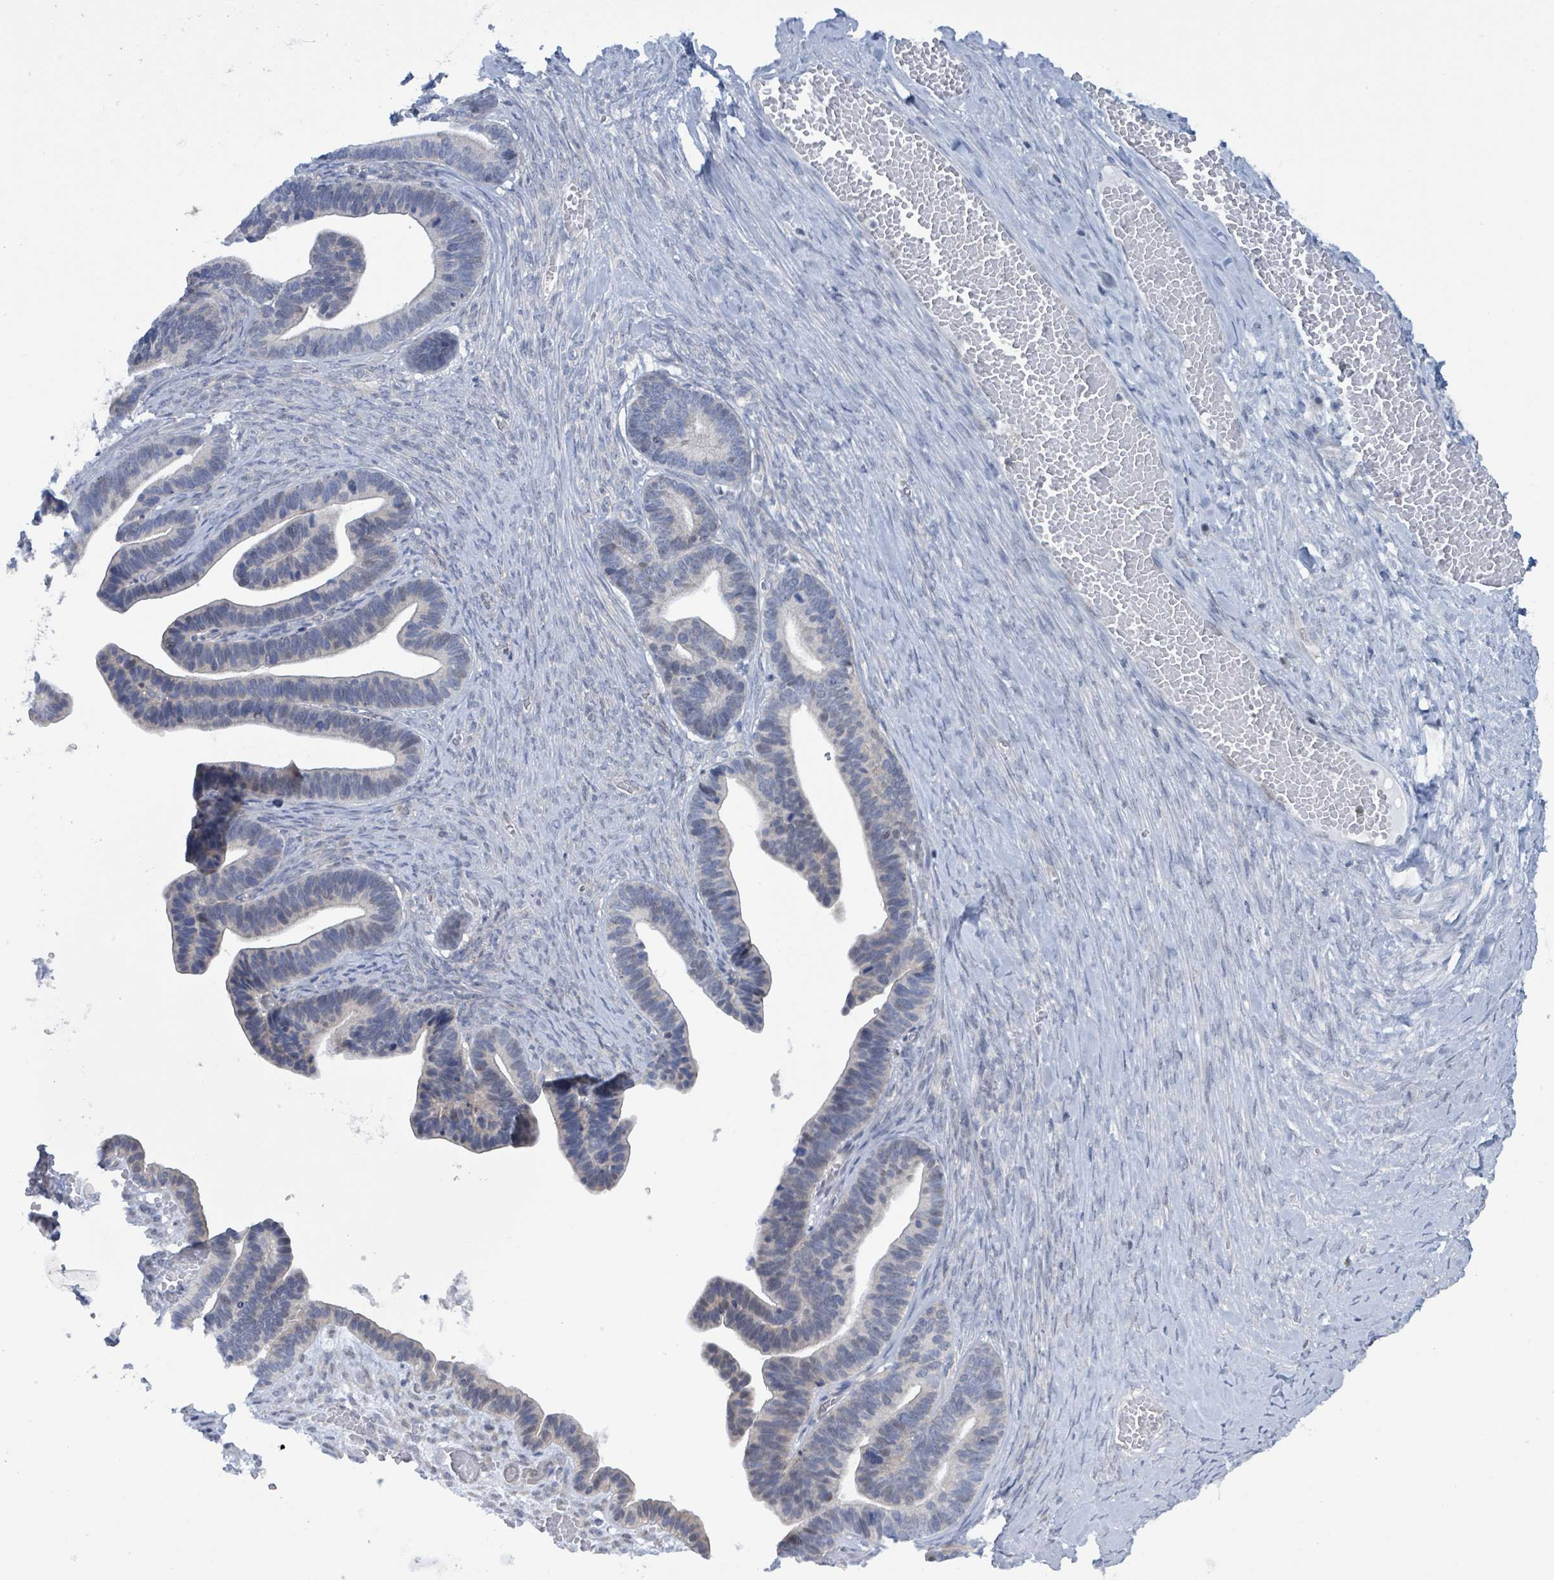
{"staining": {"intensity": "negative", "quantity": "none", "location": "none"}, "tissue": "ovarian cancer", "cell_type": "Tumor cells", "image_type": "cancer", "snomed": [{"axis": "morphology", "description": "Cystadenocarcinoma, serous, NOS"}, {"axis": "topography", "description": "Ovary"}], "caption": "This is an immunohistochemistry (IHC) image of serous cystadenocarcinoma (ovarian). There is no positivity in tumor cells.", "gene": "DGKZ", "patient": {"sex": "female", "age": 56}}